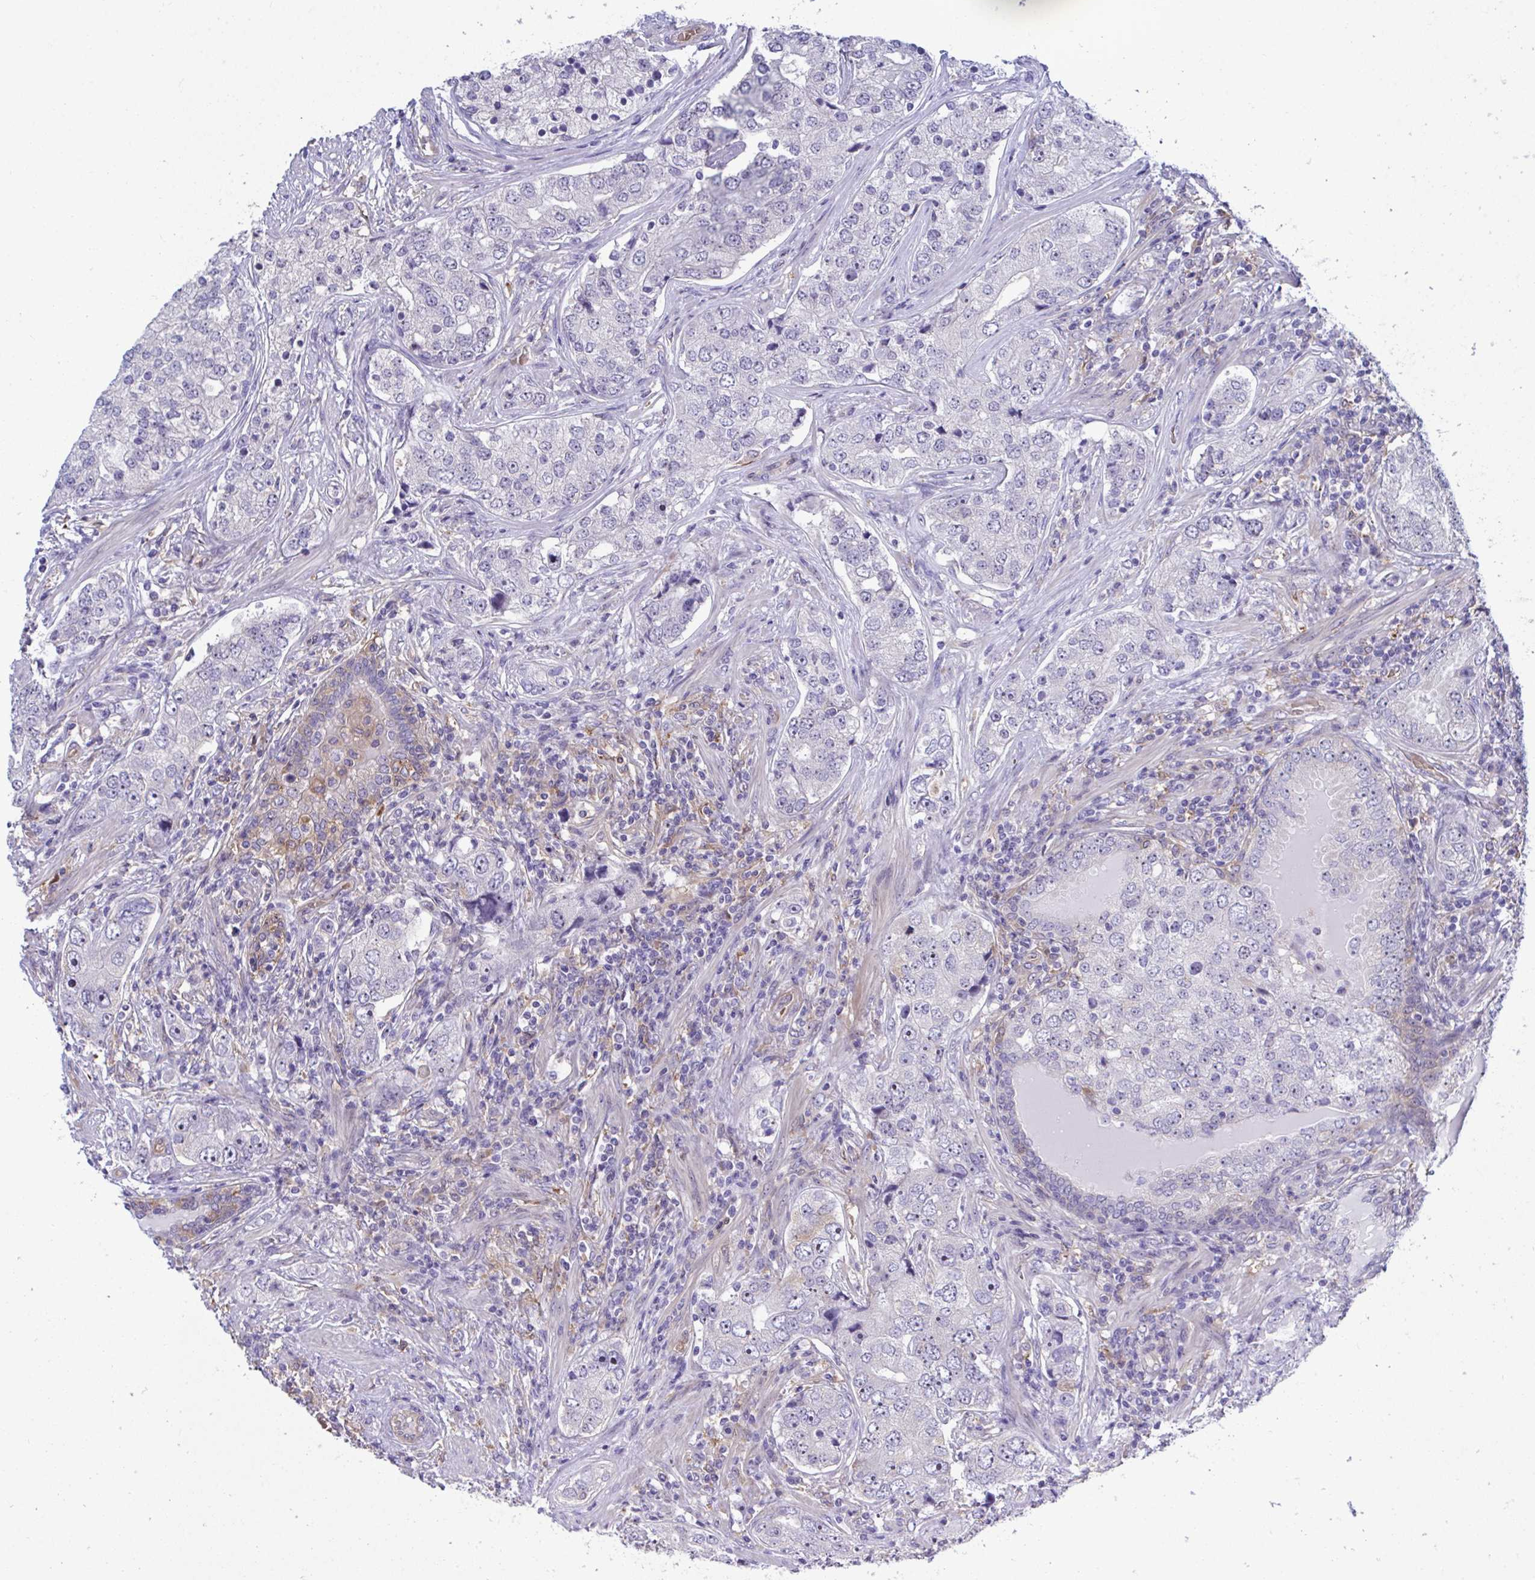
{"staining": {"intensity": "weak", "quantity": "<25%", "location": "nuclear"}, "tissue": "prostate cancer", "cell_type": "Tumor cells", "image_type": "cancer", "snomed": [{"axis": "morphology", "description": "Adenocarcinoma, High grade"}, {"axis": "topography", "description": "Prostate"}], "caption": "Immunohistochemistry (IHC) of adenocarcinoma (high-grade) (prostate) exhibits no positivity in tumor cells.", "gene": "CENPQ", "patient": {"sex": "male", "age": 60}}